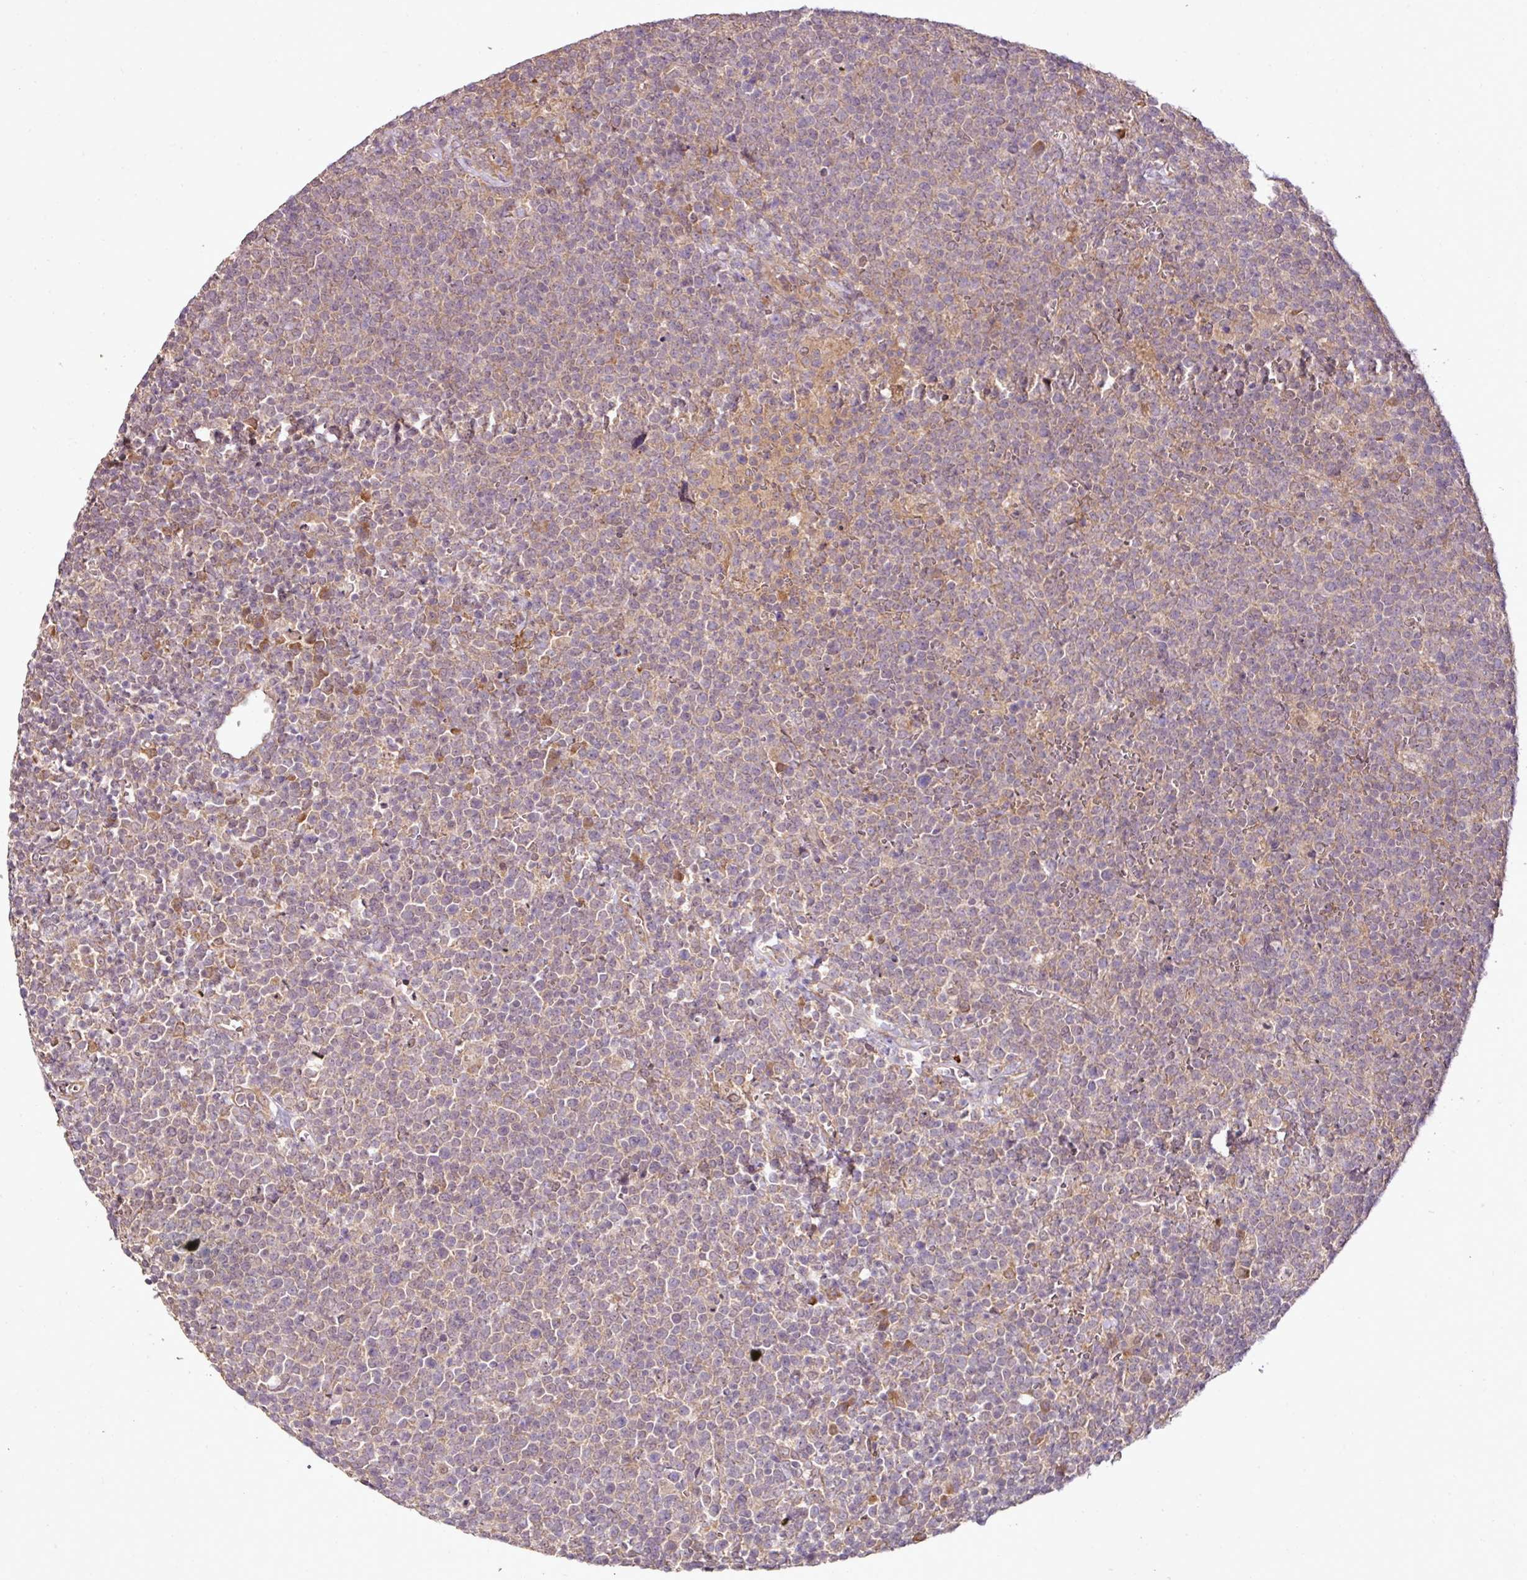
{"staining": {"intensity": "weak", "quantity": "25%-75%", "location": "cytoplasmic/membranous"}, "tissue": "lymphoma", "cell_type": "Tumor cells", "image_type": "cancer", "snomed": [{"axis": "morphology", "description": "Malignant lymphoma, non-Hodgkin's type, High grade"}, {"axis": "topography", "description": "Lymph node"}], "caption": "The photomicrograph exhibits staining of malignant lymphoma, non-Hodgkin's type (high-grade), revealing weak cytoplasmic/membranous protein expression (brown color) within tumor cells. The protein of interest is shown in brown color, while the nuclei are stained blue.", "gene": "DNAAF4", "patient": {"sex": "male", "age": 61}}